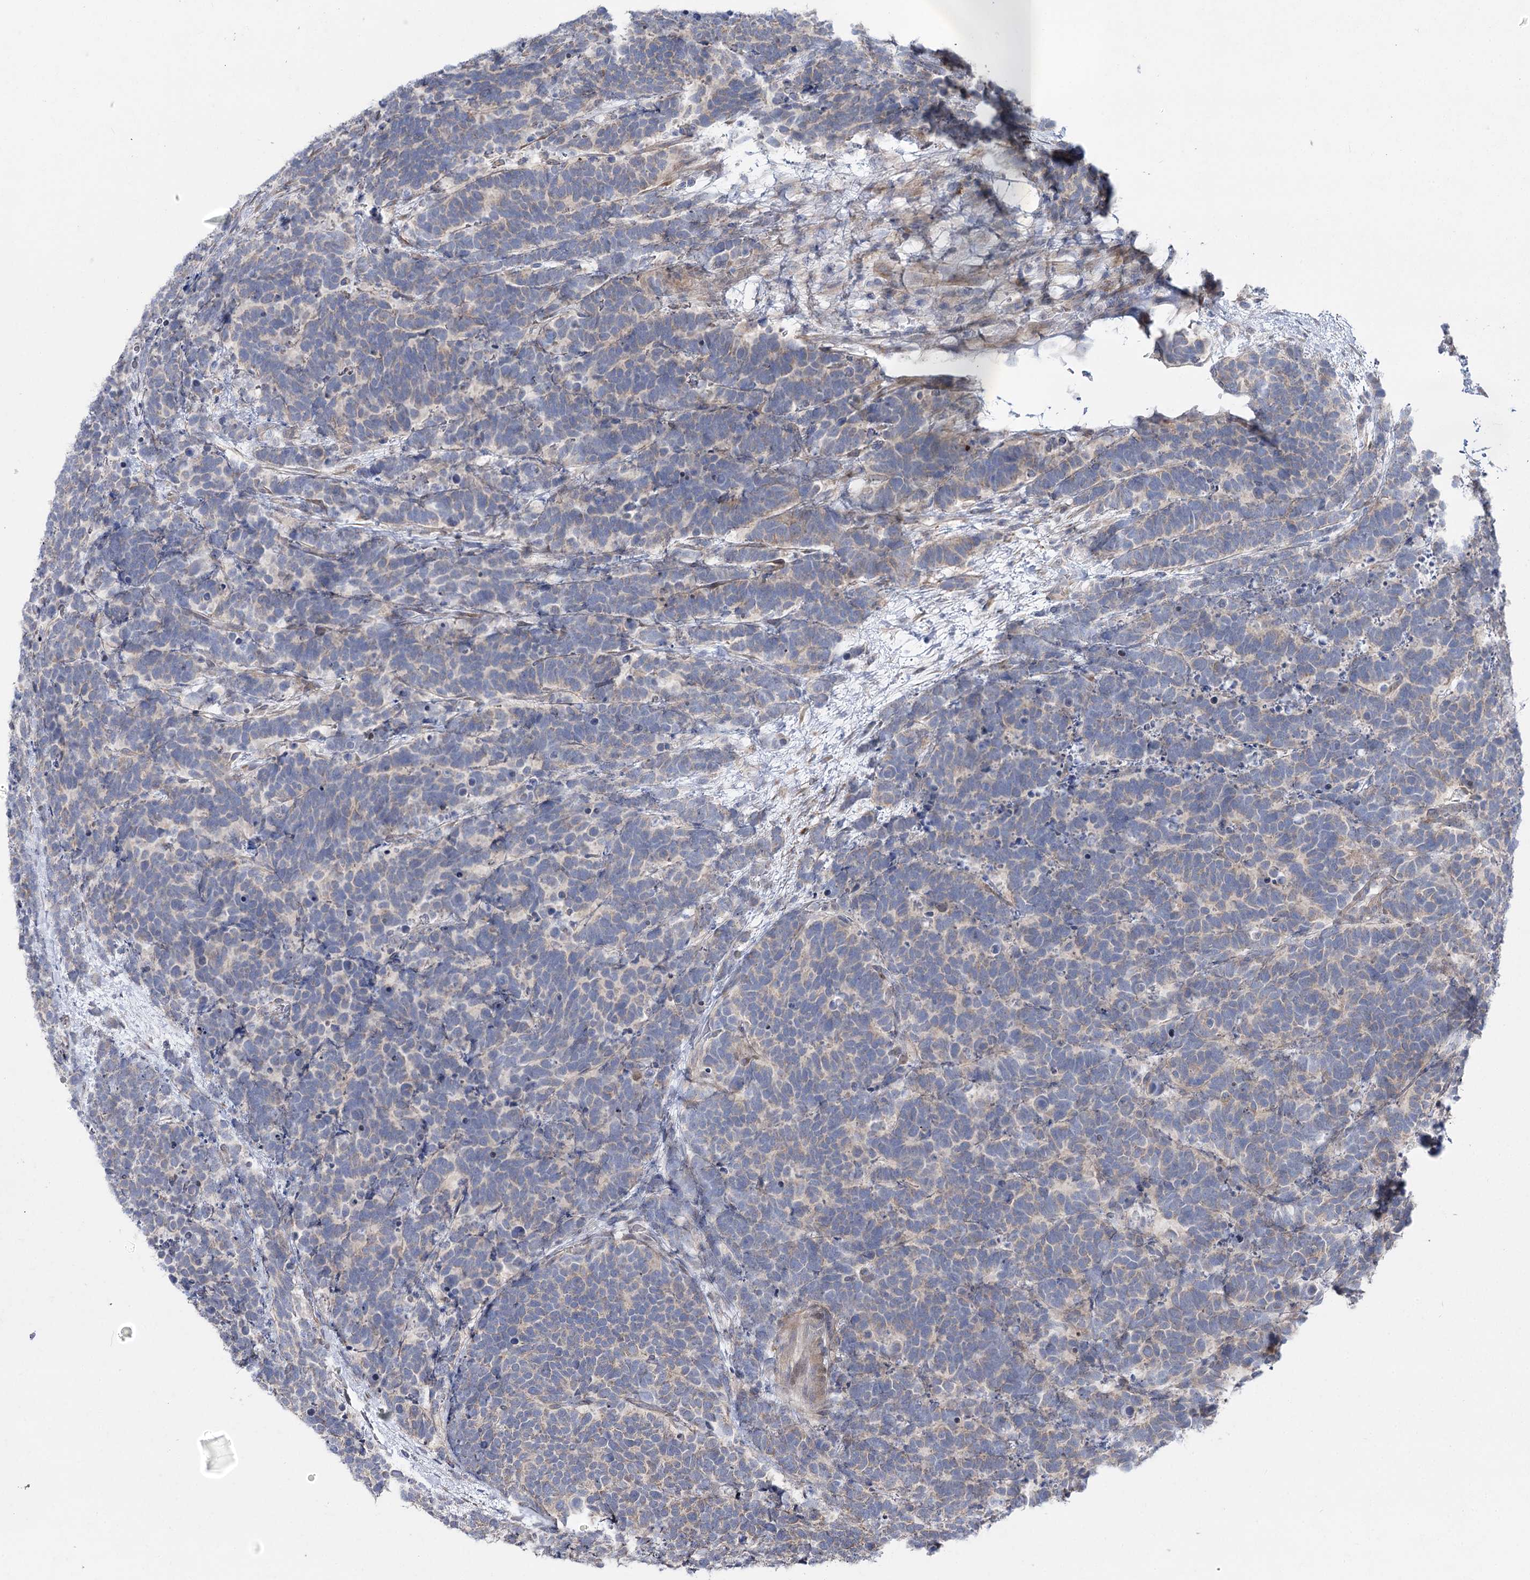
{"staining": {"intensity": "negative", "quantity": "none", "location": "none"}, "tissue": "carcinoid", "cell_type": "Tumor cells", "image_type": "cancer", "snomed": [{"axis": "morphology", "description": "Carcinoma, NOS"}, {"axis": "morphology", "description": "Carcinoid, malignant, NOS"}, {"axis": "topography", "description": "Urinary bladder"}], "caption": "Image shows no protein staining in tumor cells of carcinoid (malignant) tissue.", "gene": "SH3BP5L", "patient": {"sex": "male", "age": 57}}